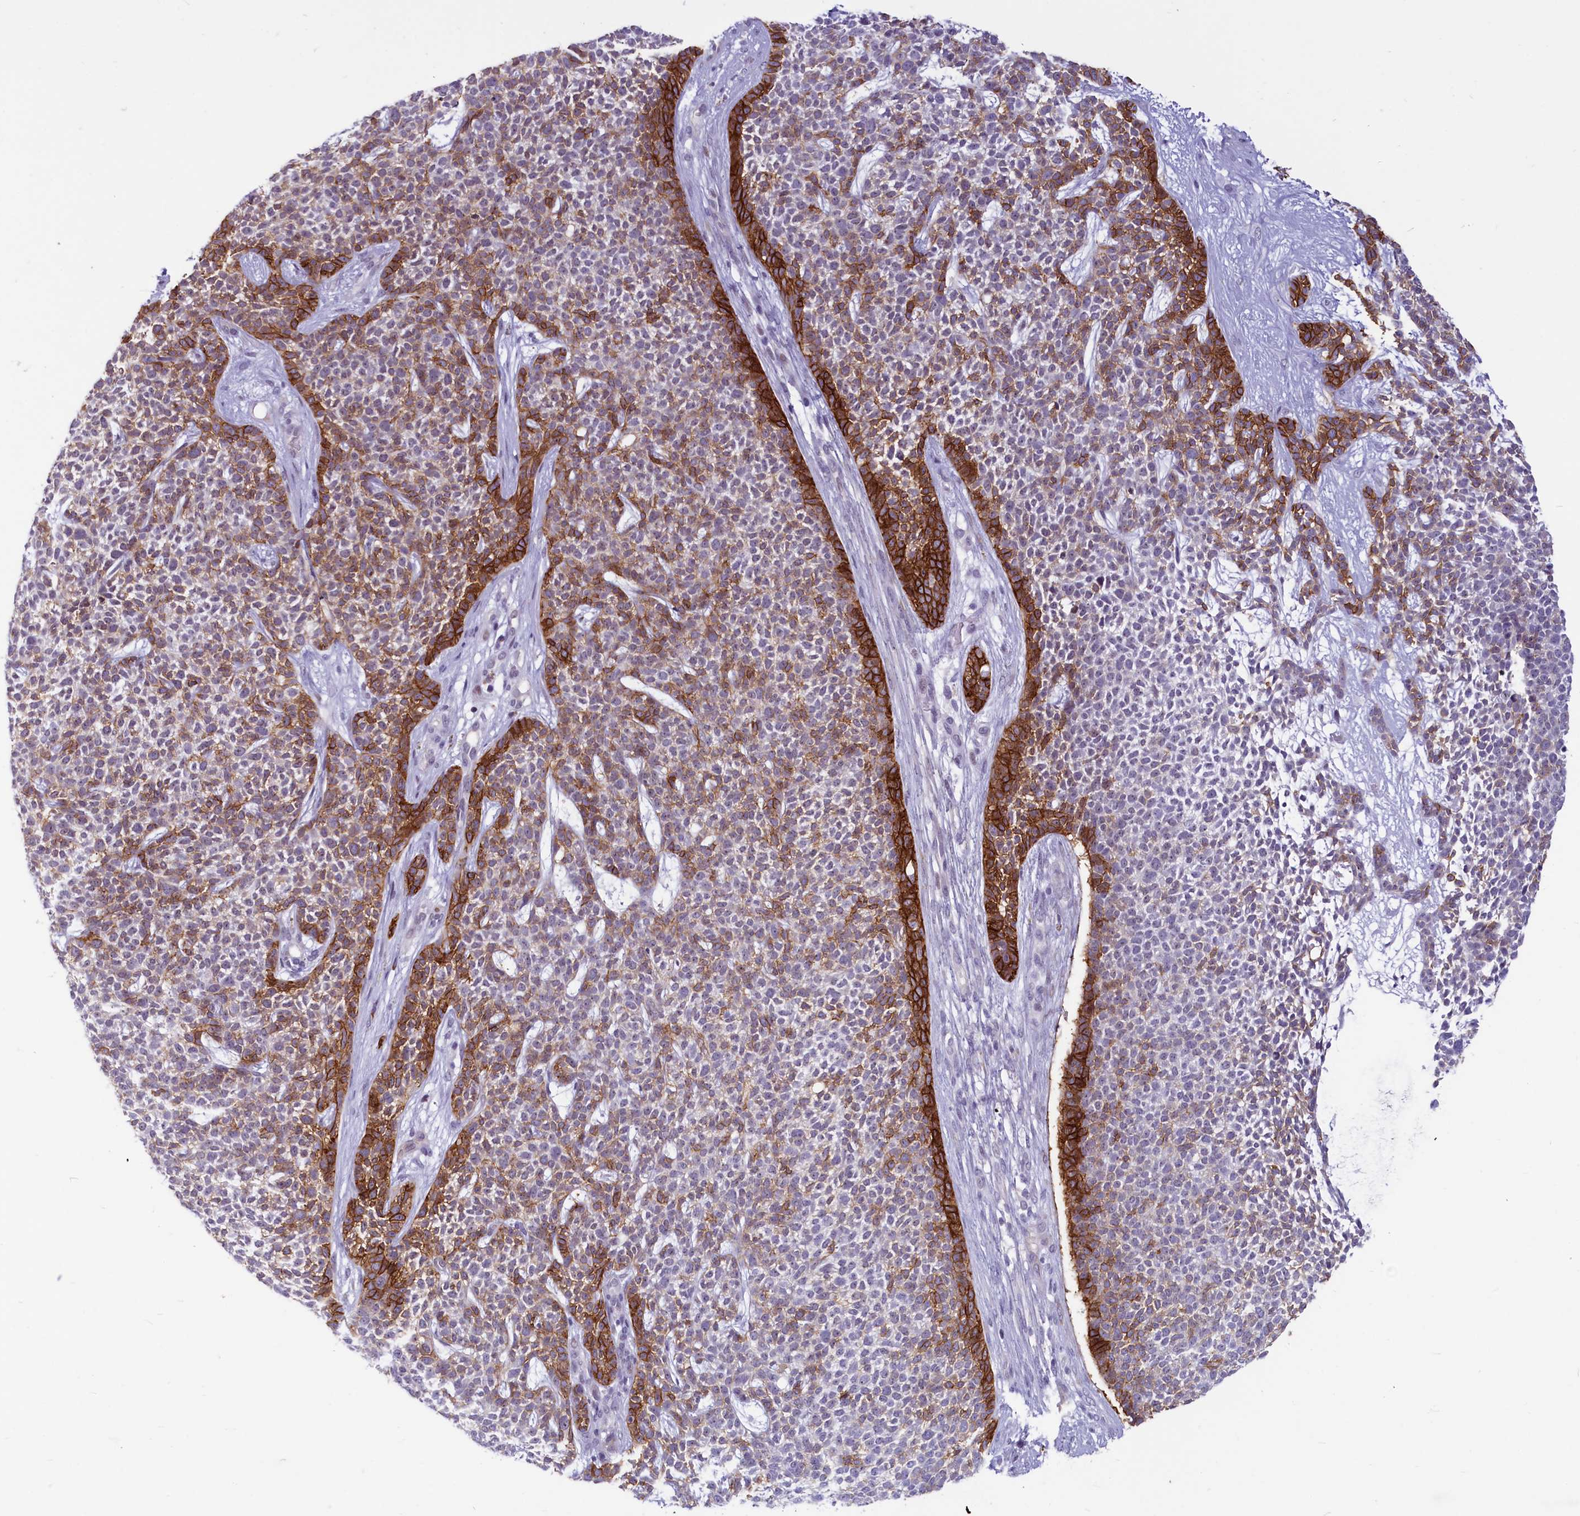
{"staining": {"intensity": "strong", "quantity": "<25%", "location": "cytoplasmic/membranous"}, "tissue": "skin cancer", "cell_type": "Tumor cells", "image_type": "cancer", "snomed": [{"axis": "morphology", "description": "Basal cell carcinoma"}, {"axis": "topography", "description": "Skin"}], "caption": "A high-resolution histopathology image shows immunohistochemistry staining of skin cancer, which displays strong cytoplasmic/membranous staining in about <25% of tumor cells.", "gene": "PROCR", "patient": {"sex": "female", "age": 84}}